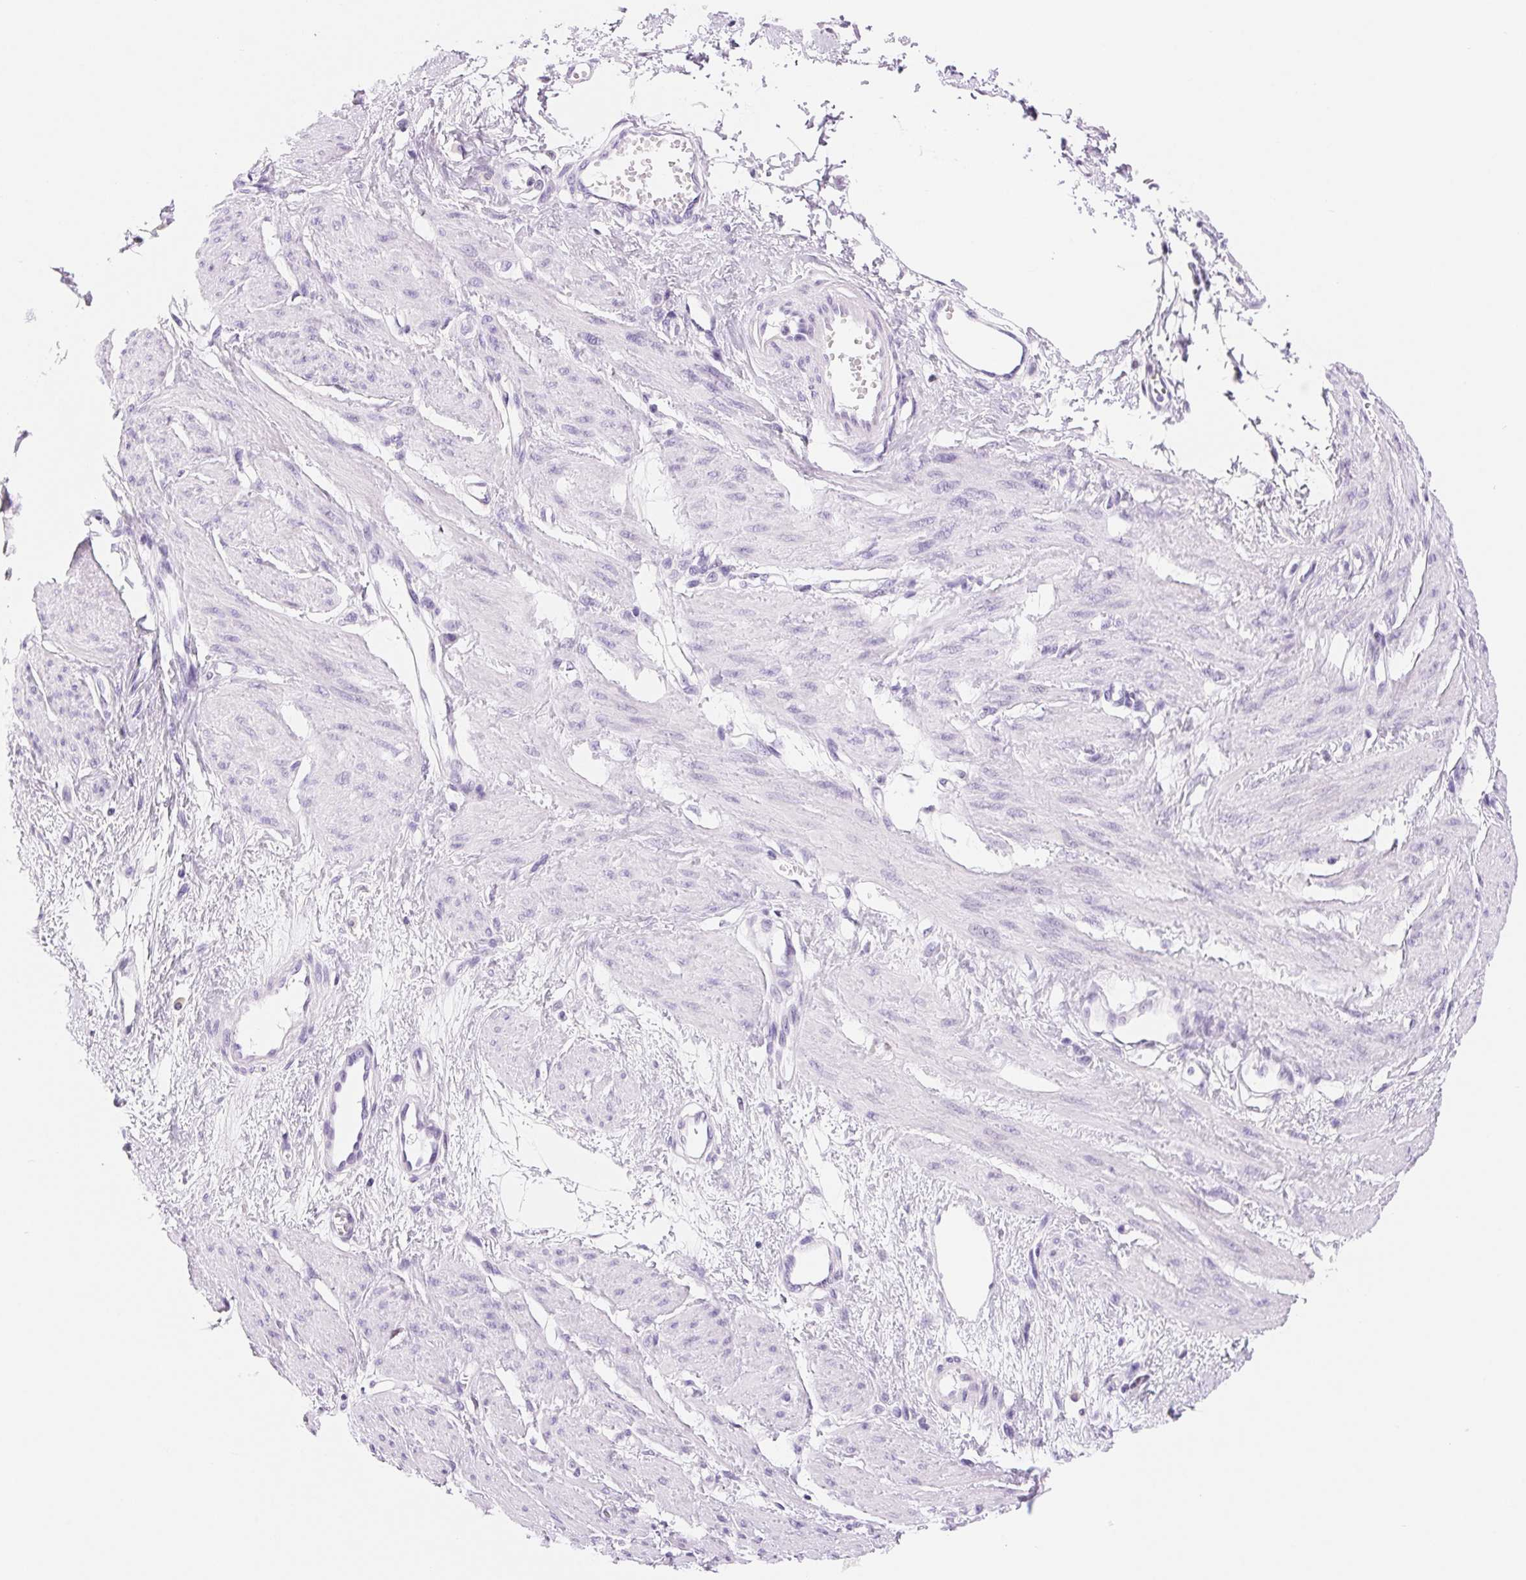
{"staining": {"intensity": "negative", "quantity": "none", "location": "none"}, "tissue": "smooth muscle", "cell_type": "Smooth muscle cells", "image_type": "normal", "snomed": [{"axis": "morphology", "description": "Normal tissue, NOS"}, {"axis": "topography", "description": "Smooth muscle"}, {"axis": "topography", "description": "Uterus"}], "caption": "Immunohistochemical staining of normal human smooth muscle reveals no significant expression in smooth muscle cells. (DAB IHC visualized using brightfield microscopy, high magnification).", "gene": "ASGR2", "patient": {"sex": "female", "age": 39}}